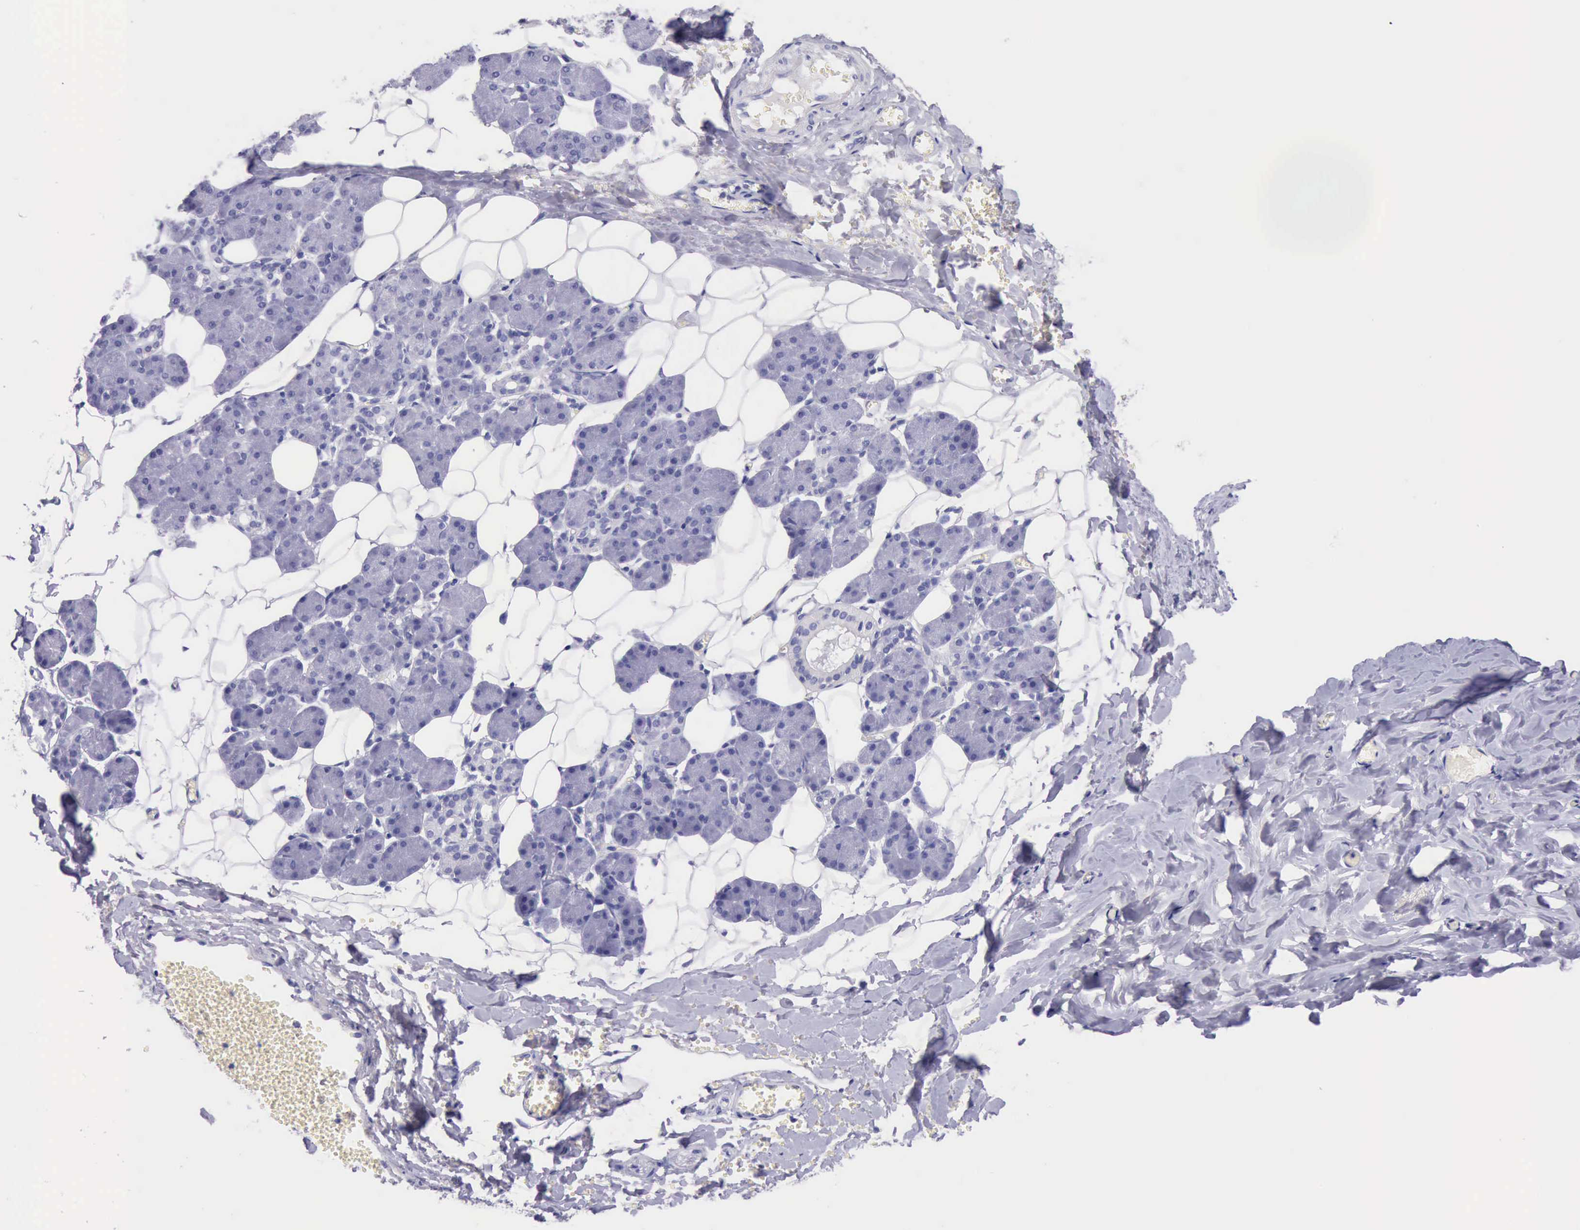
{"staining": {"intensity": "negative", "quantity": "none", "location": "none"}, "tissue": "salivary gland", "cell_type": "Glandular cells", "image_type": "normal", "snomed": [{"axis": "morphology", "description": "Normal tissue, NOS"}, {"axis": "morphology", "description": "Adenoma, NOS"}, {"axis": "topography", "description": "Salivary gland"}], "caption": "DAB (3,3'-diaminobenzidine) immunohistochemical staining of normal salivary gland shows no significant expression in glandular cells.", "gene": "LRFN5", "patient": {"sex": "female", "age": 32}}